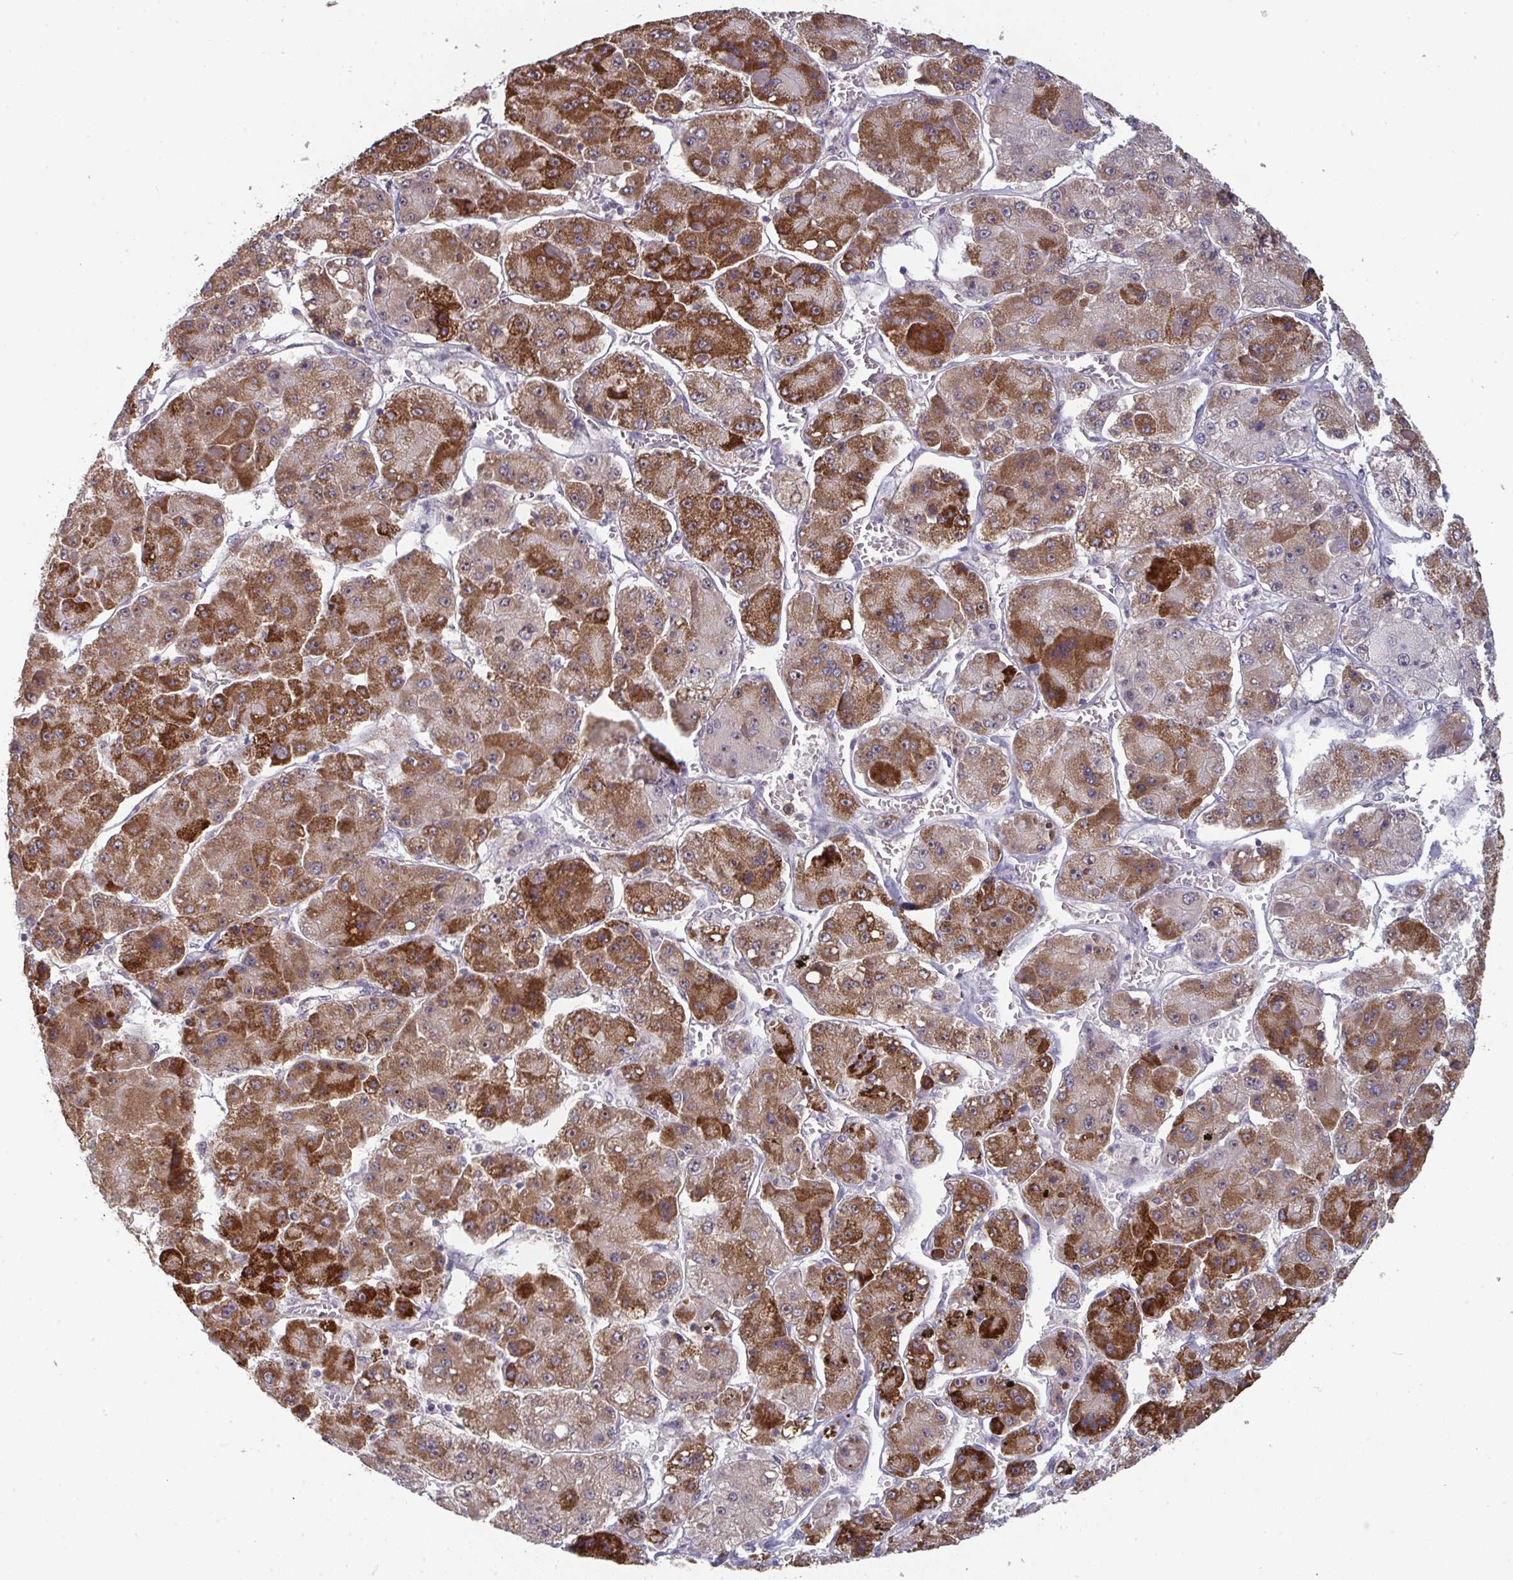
{"staining": {"intensity": "strong", "quantity": "25%-75%", "location": "cytoplasmic/membranous"}, "tissue": "liver cancer", "cell_type": "Tumor cells", "image_type": "cancer", "snomed": [{"axis": "morphology", "description": "Carcinoma, Hepatocellular, NOS"}, {"axis": "topography", "description": "Liver"}], "caption": "A micrograph of human liver hepatocellular carcinoma stained for a protein displays strong cytoplasmic/membranous brown staining in tumor cells.", "gene": "LIX1", "patient": {"sex": "female", "age": 73}}